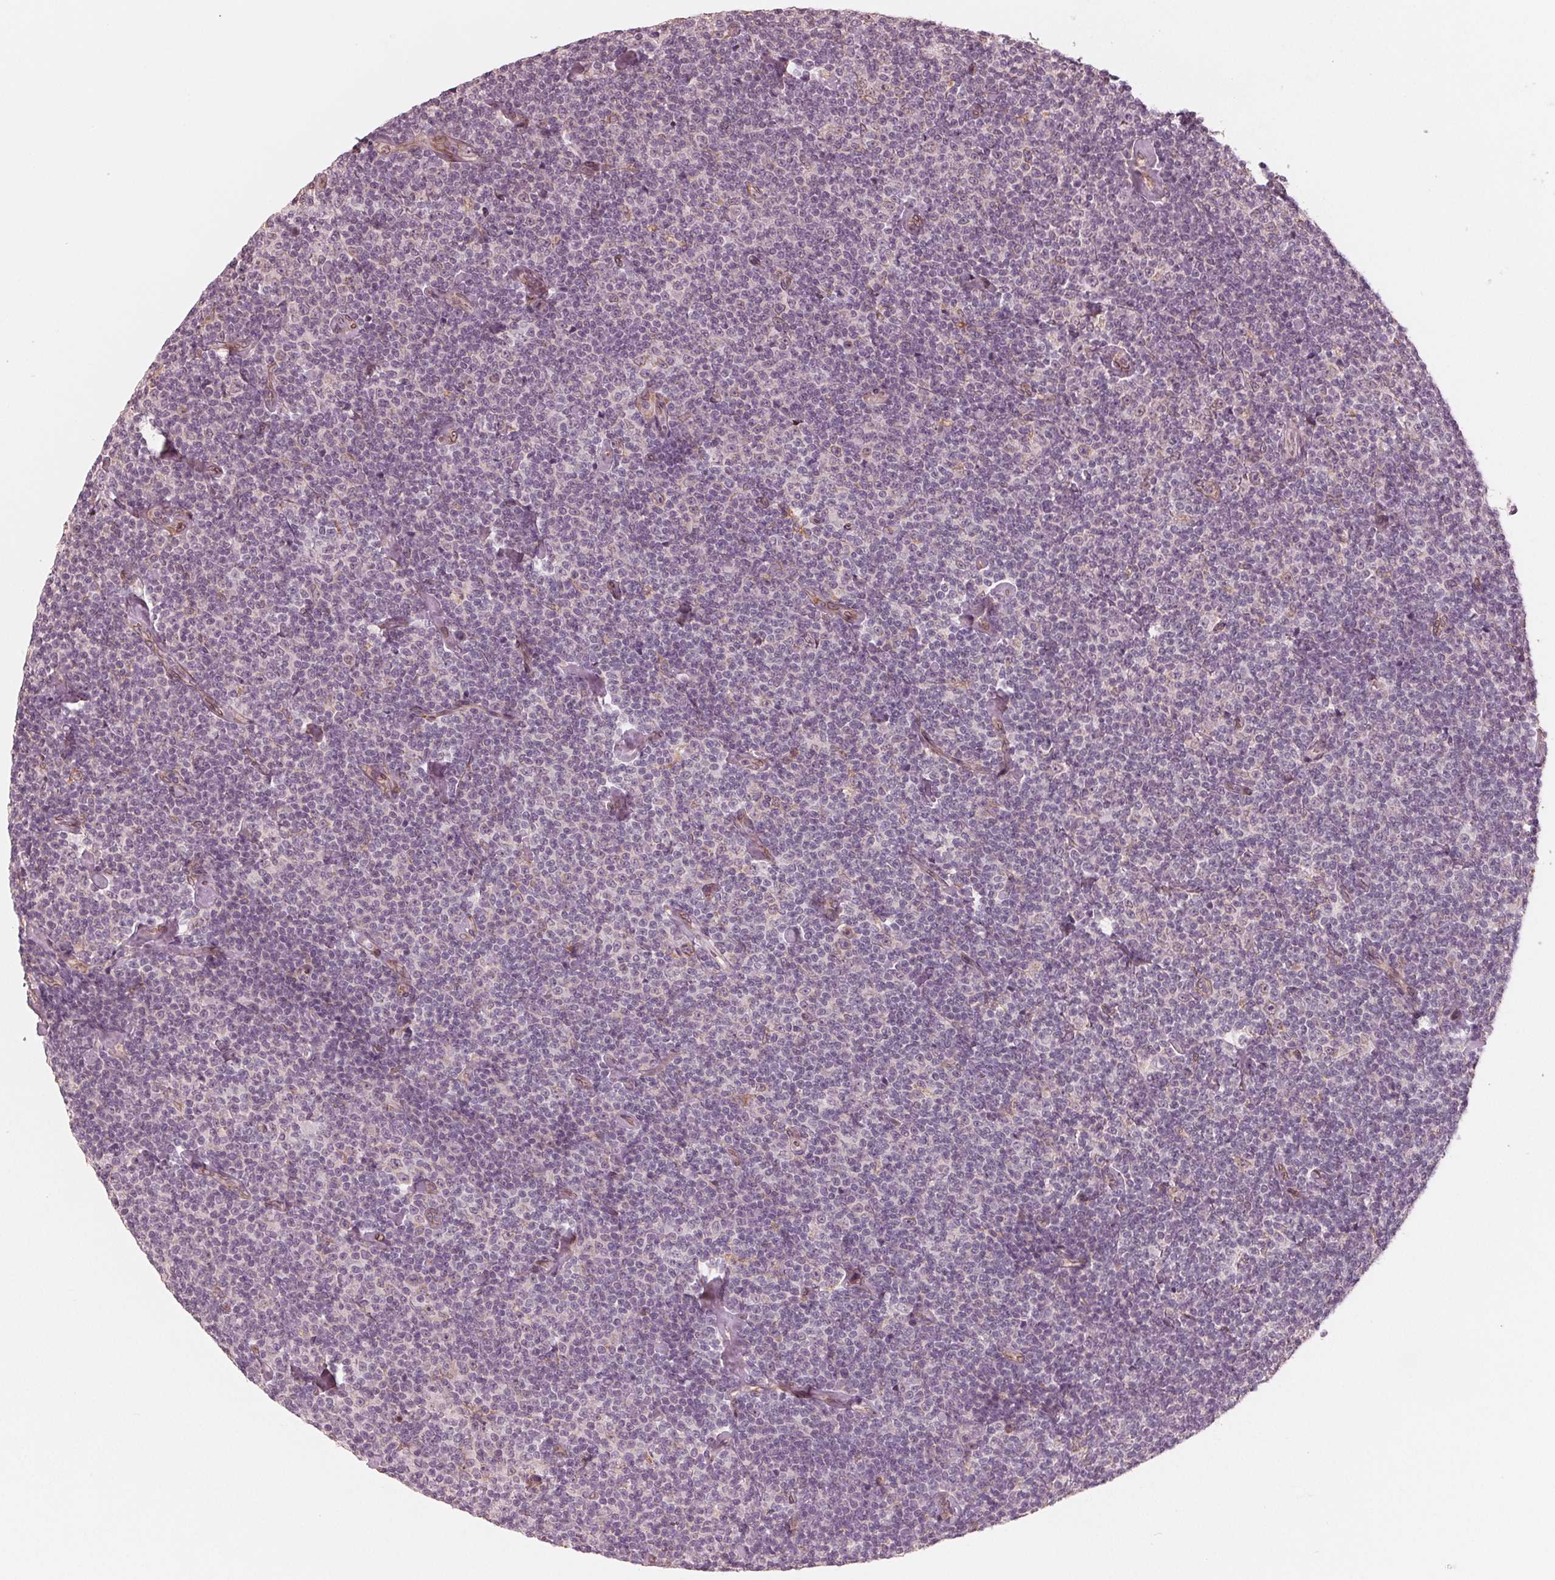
{"staining": {"intensity": "negative", "quantity": "none", "location": "none"}, "tissue": "lymphoma", "cell_type": "Tumor cells", "image_type": "cancer", "snomed": [{"axis": "morphology", "description": "Malignant lymphoma, non-Hodgkin's type, Low grade"}, {"axis": "topography", "description": "Lymph node"}], "caption": "Micrograph shows no protein staining in tumor cells of lymphoma tissue.", "gene": "IKBIP", "patient": {"sex": "male", "age": 81}}